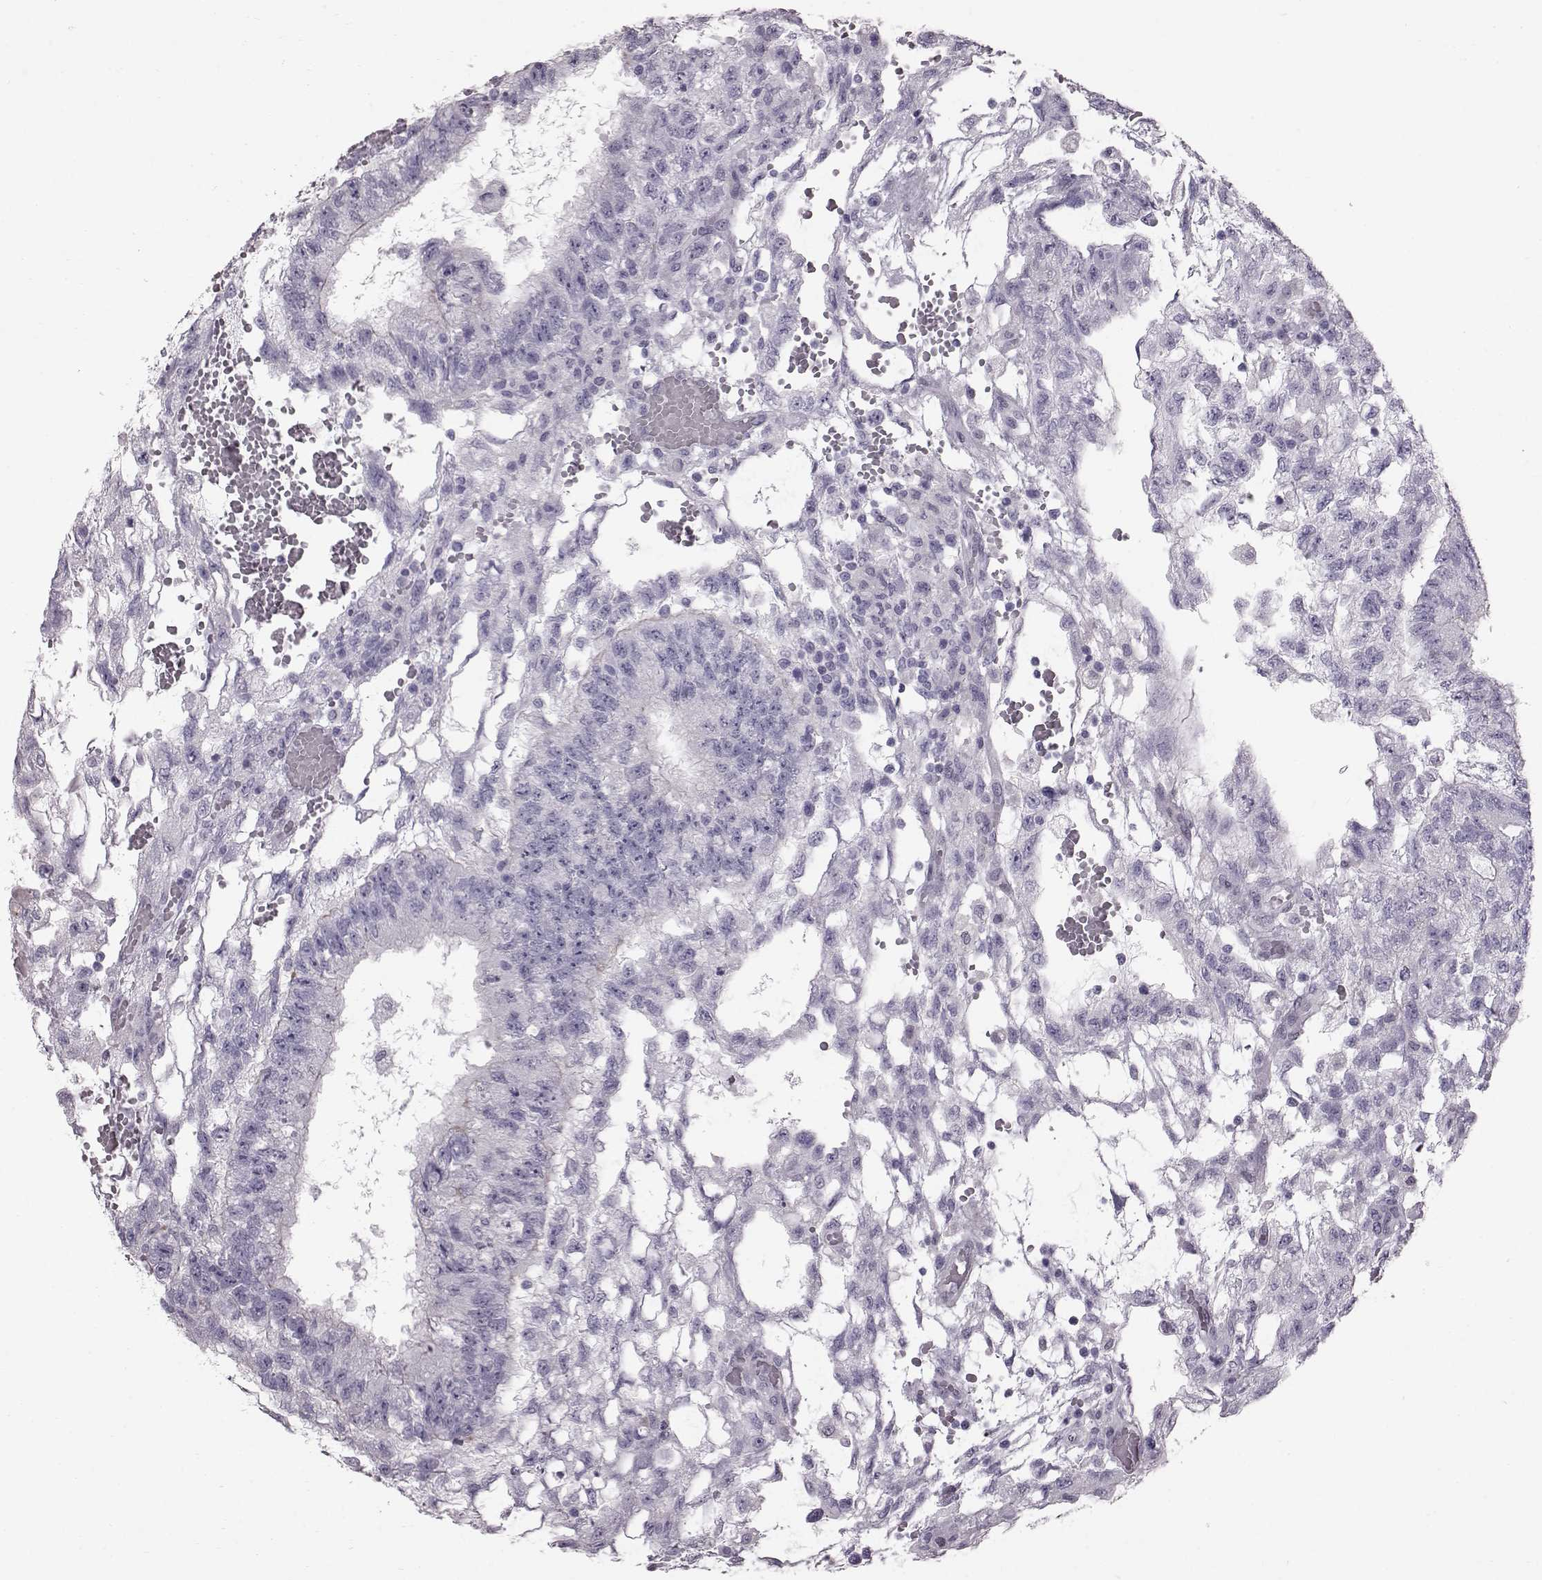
{"staining": {"intensity": "negative", "quantity": "none", "location": "none"}, "tissue": "testis cancer", "cell_type": "Tumor cells", "image_type": "cancer", "snomed": [{"axis": "morphology", "description": "Carcinoma, Embryonal, NOS"}, {"axis": "topography", "description": "Testis"}], "caption": "The image reveals no staining of tumor cells in testis embryonal carcinoma. Brightfield microscopy of immunohistochemistry (IHC) stained with DAB (3,3'-diaminobenzidine) (brown) and hematoxylin (blue), captured at high magnification.", "gene": "TCHHL1", "patient": {"sex": "male", "age": 32}}